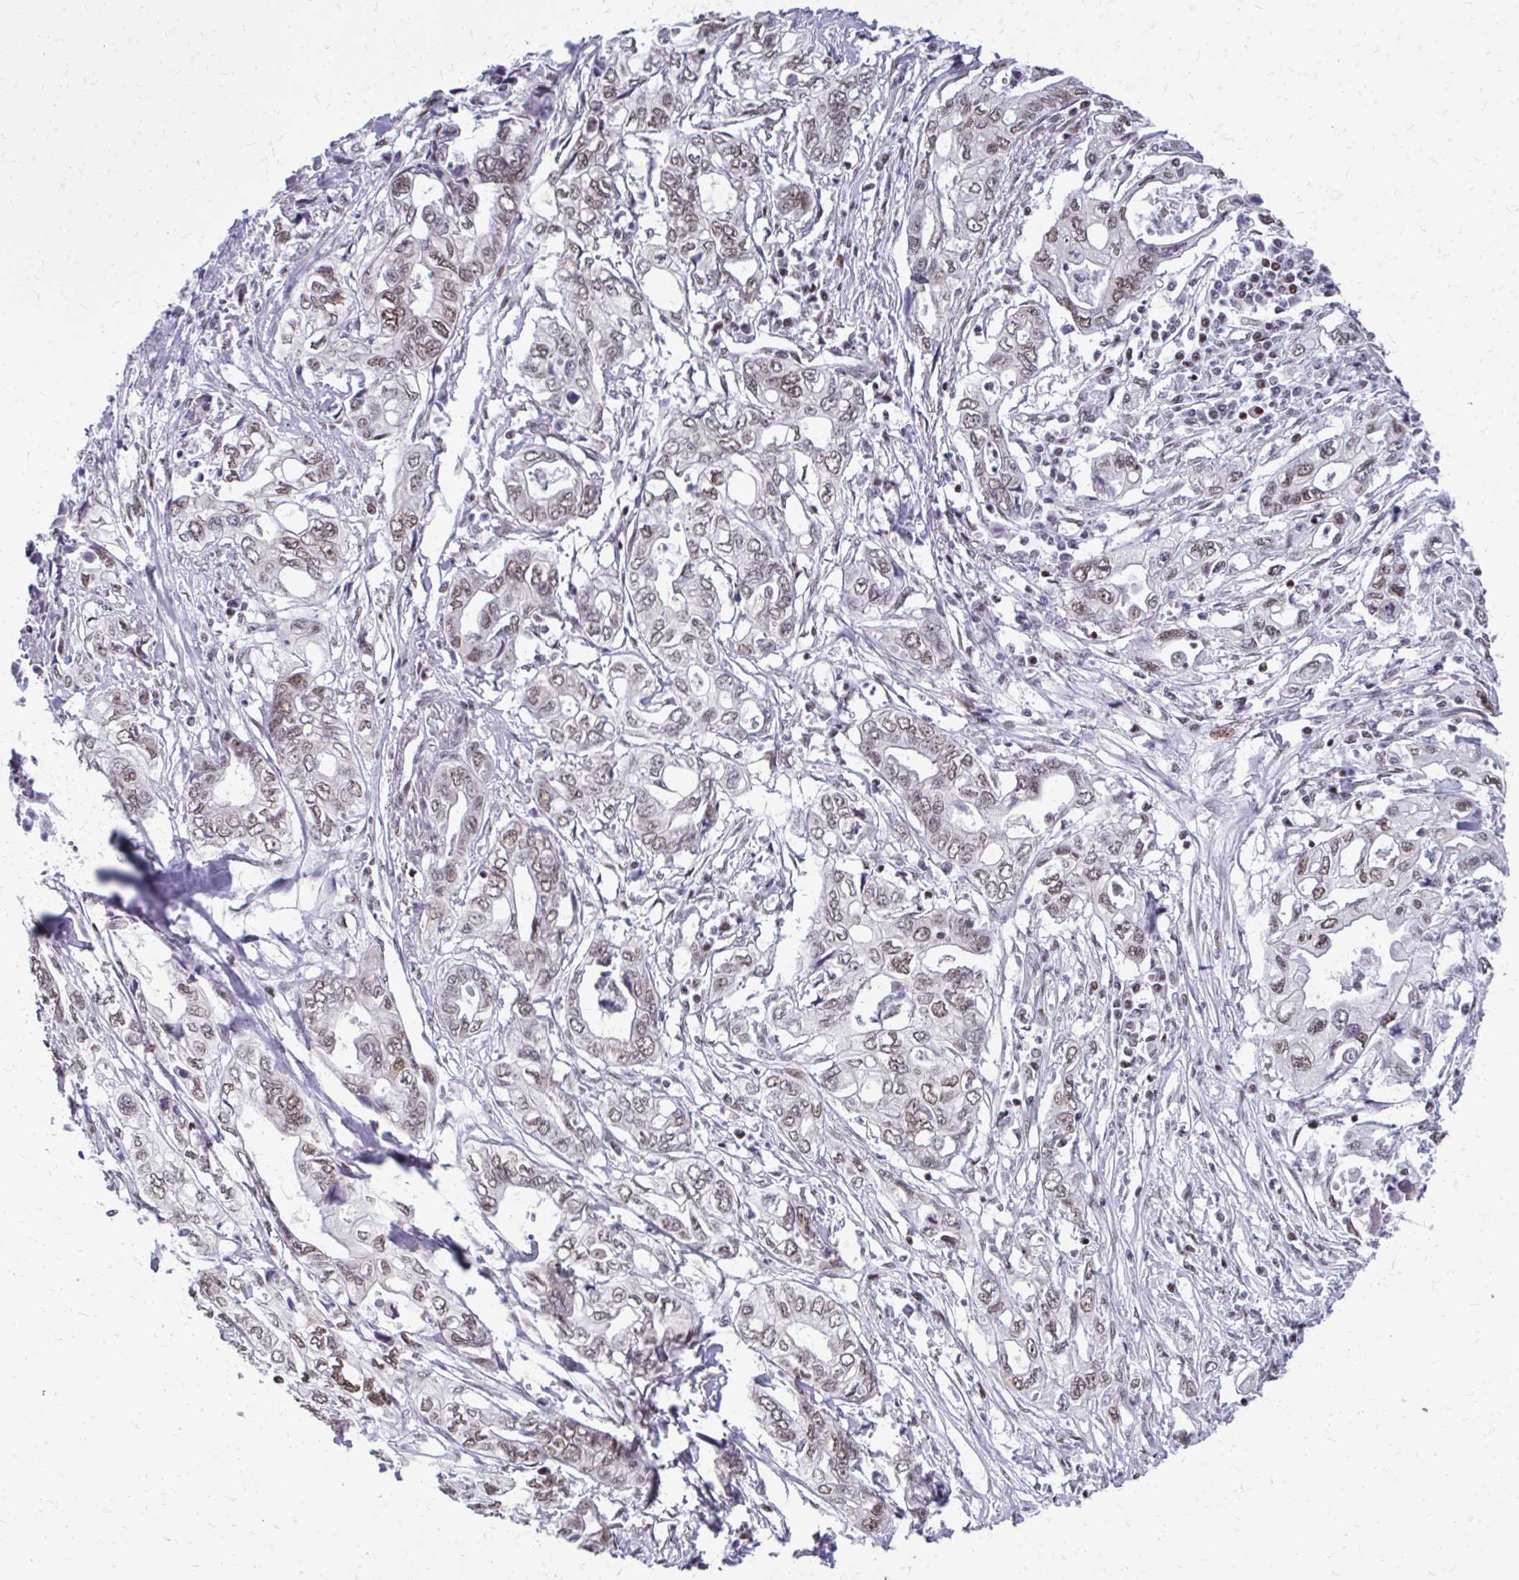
{"staining": {"intensity": "moderate", "quantity": "25%-75%", "location": "nuclear"}, "tissue": "pancreatic cancer", "cell_type": "Tumor cells", "image_type": "cancer", "snomed": [{"axis": "morphology", "description": "Adenocarcinoma, NOS"}, {"axis": "topography", "description": "Pancreas"}], "caption": "DAB immunohistochemical staining of pancreatic cancer (adenocarcinoma) displays moderate nuclear protein expression in approximately 25%-75% of tumor cells.", "gene": "SS18", "patient": {"sex": "male", "age": 68}}